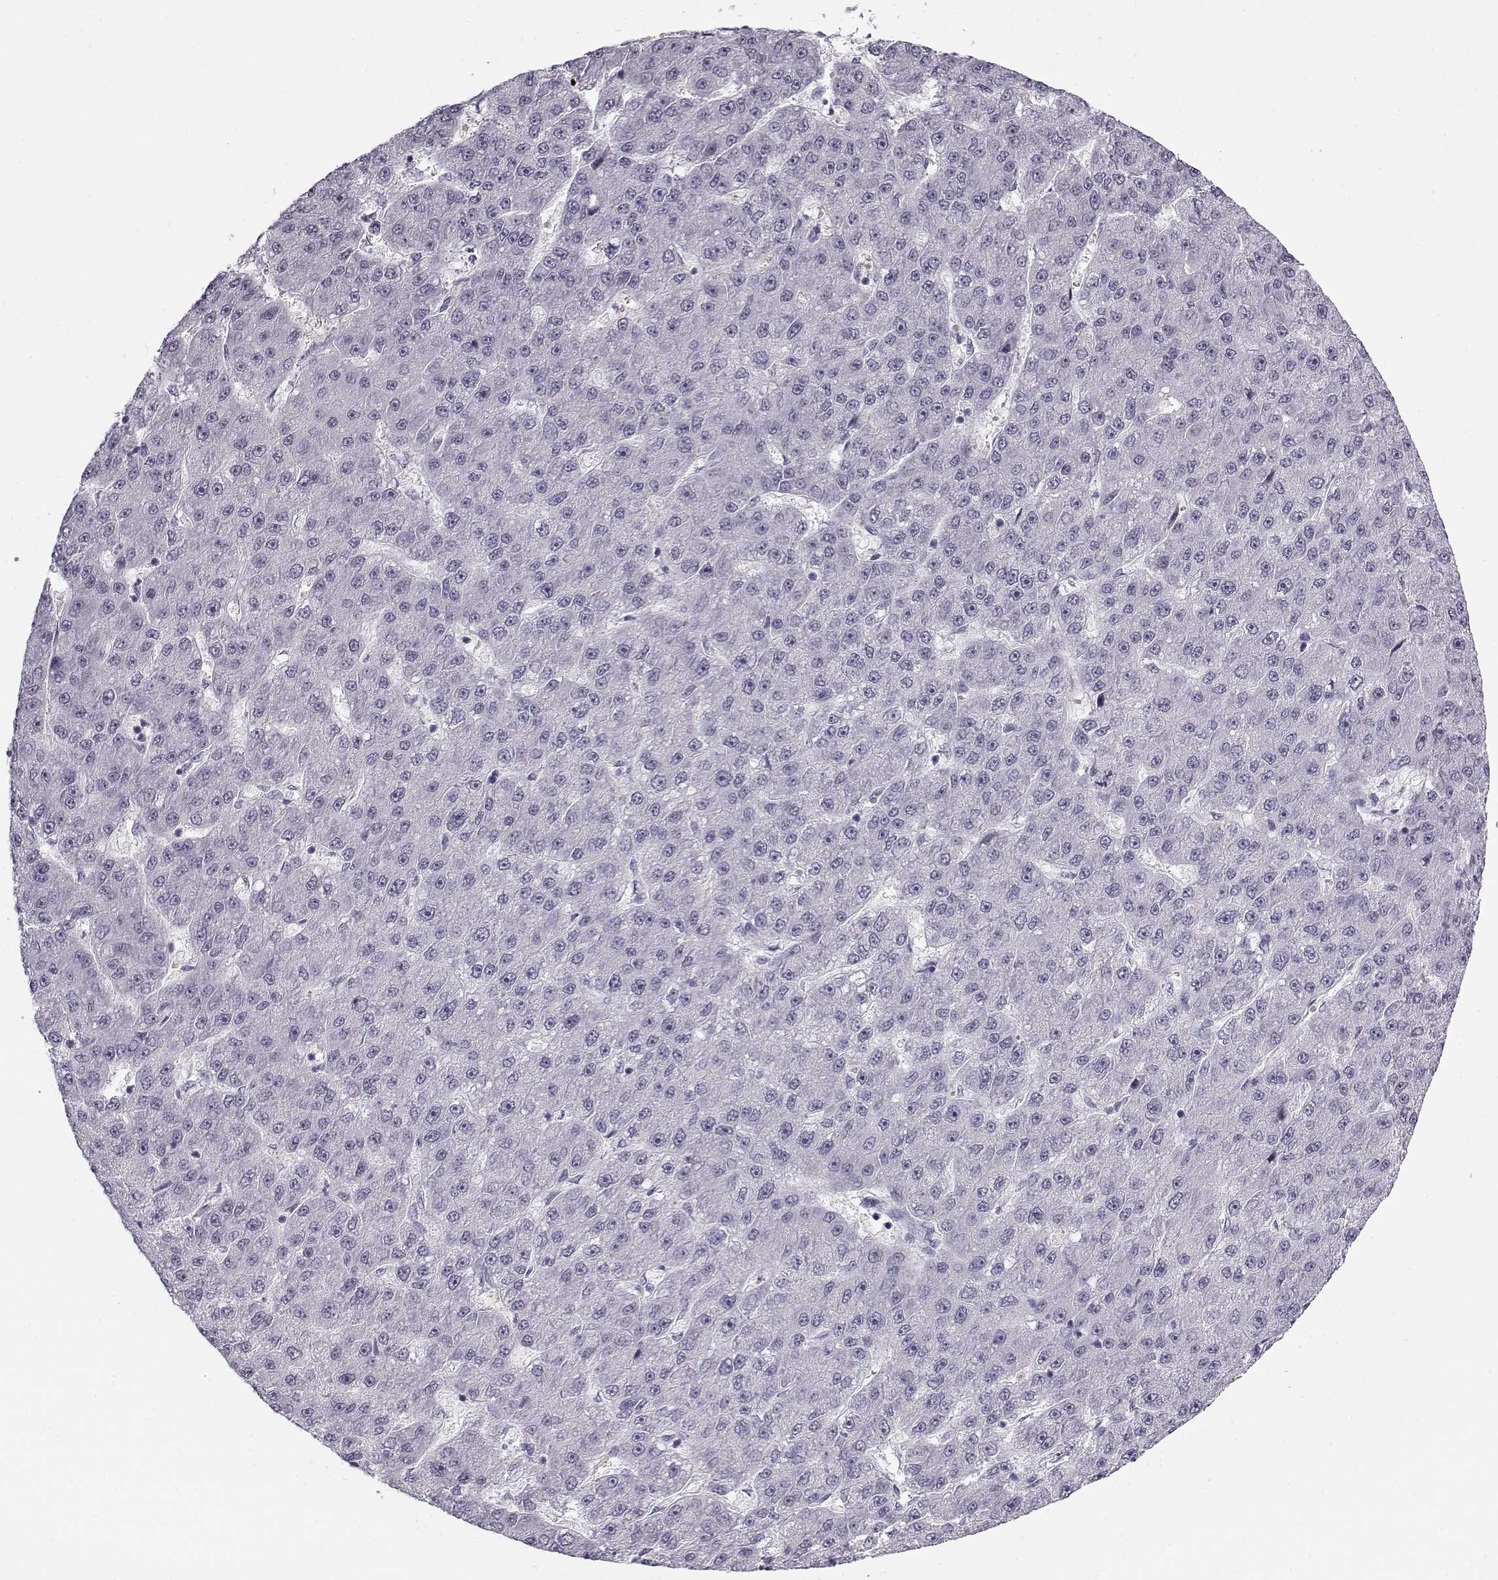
{"staining": {"intensity": "negative", "quantity": "none", "location": "none"}, "tissue": "liver cancer", "cell_type": "Tumor cells", "image_type": "cancer", "snomed": [{"axis": "morphology", "description": "Carcinoma, Hepatocellular, NOS"}, {"axis": "topography", "description": "Liver"}], "caption": "A high-resolution image shows immunohistochemistry (IHC) staining of hepatocellular carcinoma (liver), which displays no significant staining in tumor cells.", "gene": "SNCA", "patient": {"sex": "male", "age": 67}}